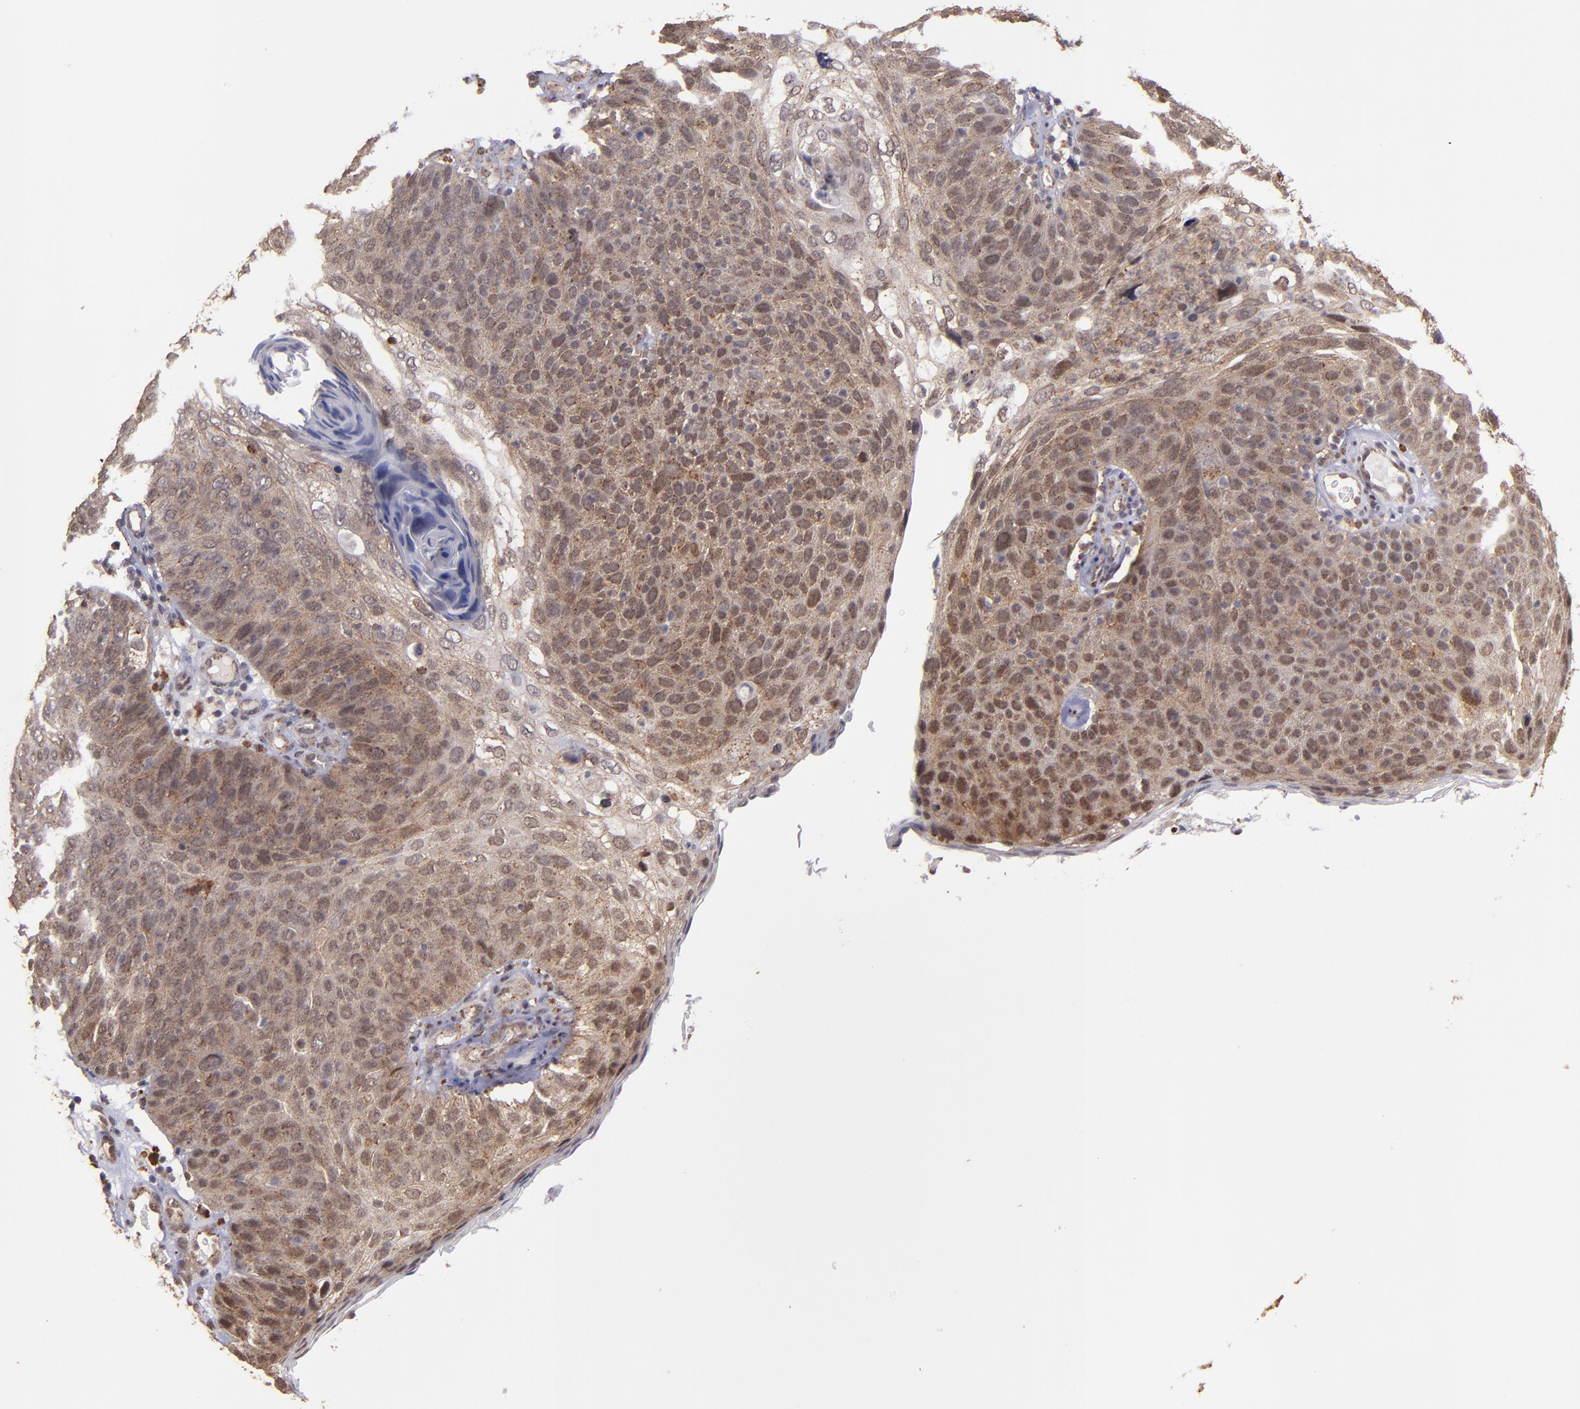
{"staining": {"intensity": "moderate", "quantity": ">75%", "location": "cytoplasmic/membranous,nuclear"}, "tissue": "skin cancer", "cell_type": "Tumor cells", "image_type": "cancer", "snomed": [{"axis": "morphology", "description": "Squamous cell carcinoma, NOS"}, {"axis": "topography", "description": "Skin"}], "caption": "This is a photomicrograph of immunohistochemistry (IHC) staining of skin squamous cell carcinoma, which shows moderate expression in the cytoplasmic/membranous and nuclear of tumor cells.", "gene": "SIPA1L1", "patient": {"sex": "male", "age": 87}}